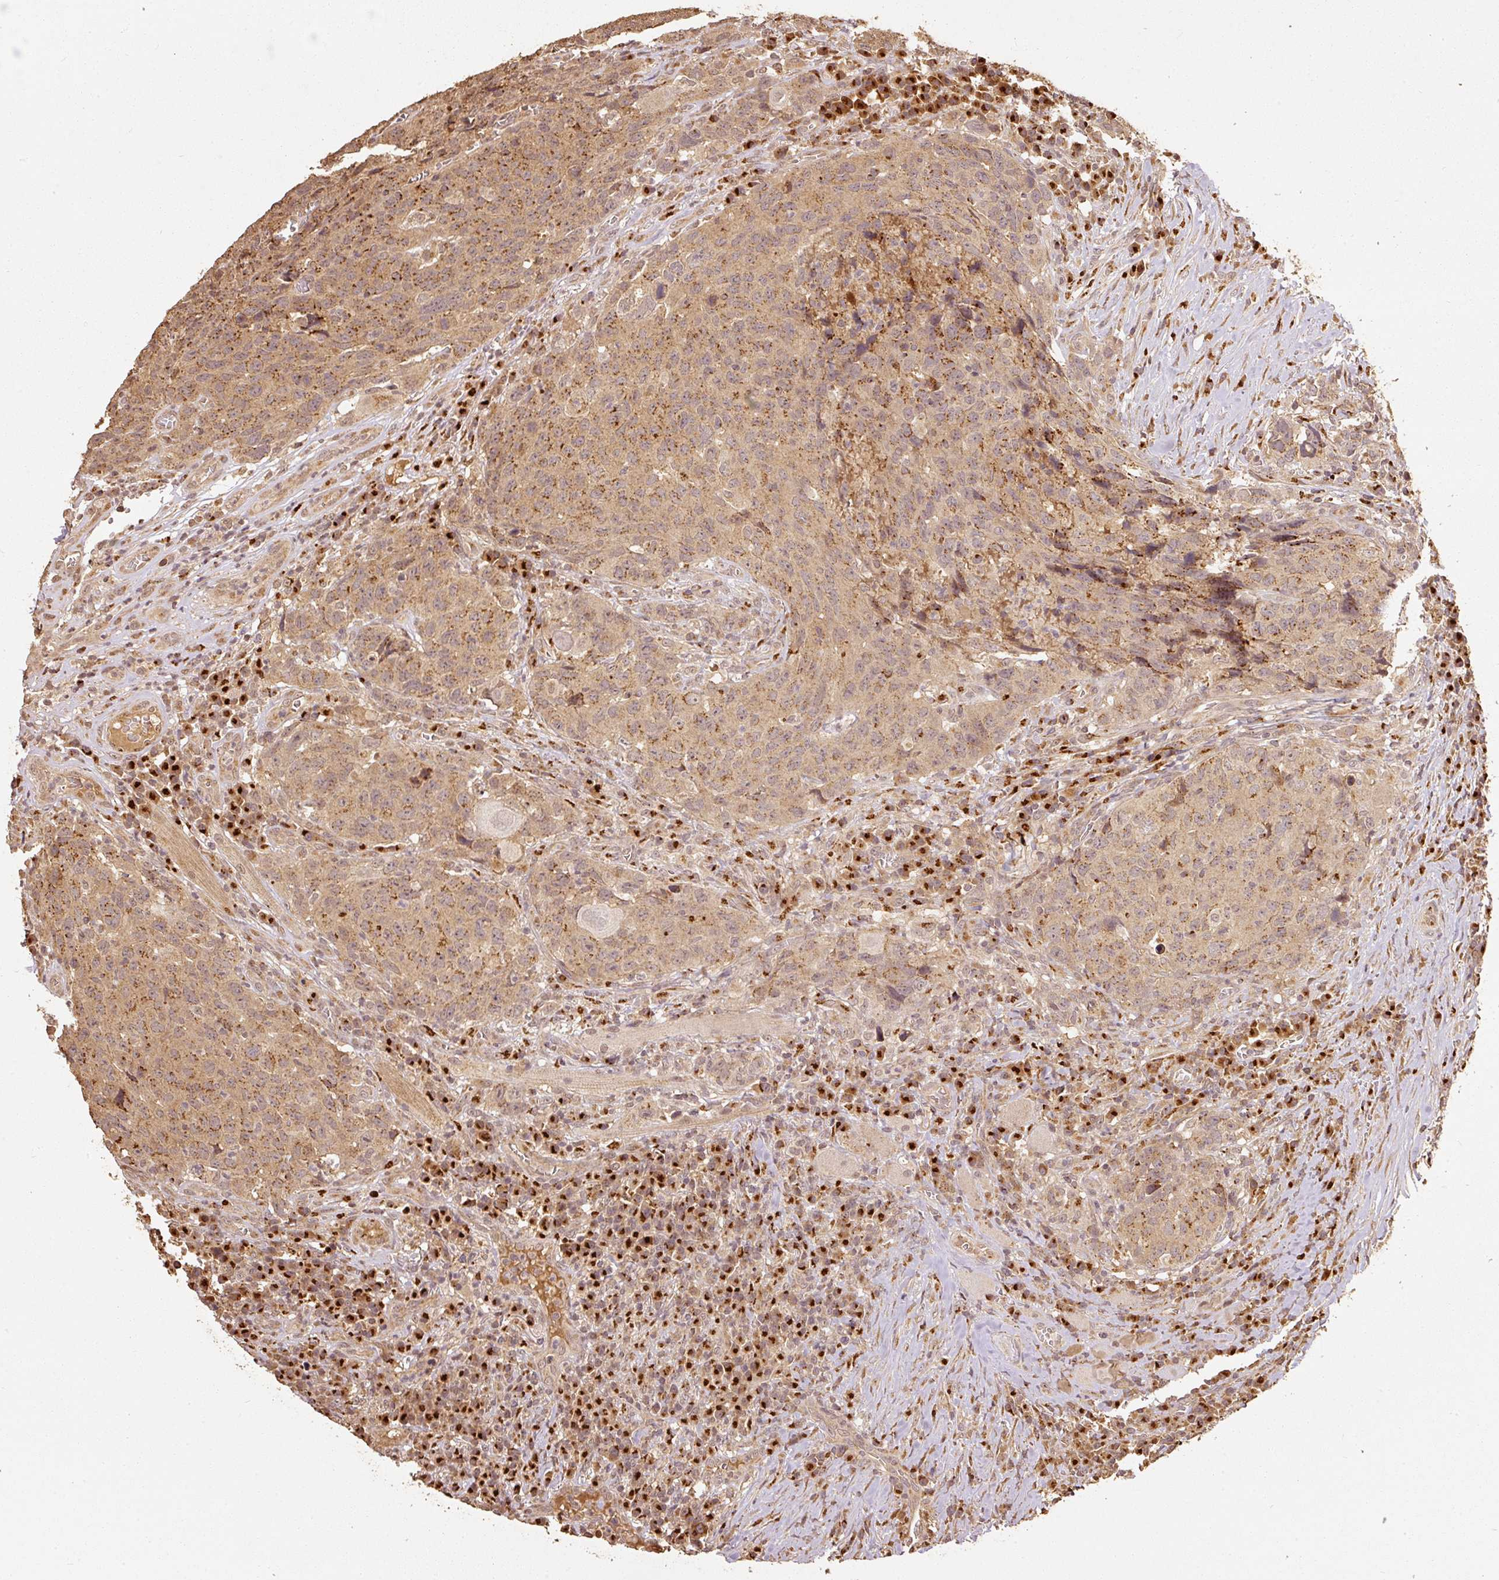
{"staining": {"intensity": "moderate", "quantity": ">75%", "location": "cytoplasmic/membranous"}, "tissue": "head and neck cancer", "cell_type": "Tumor cells", "image_type": "cancer", "snomed": [{"axis": "morphology", "description": "Squamous cell carcinoma, NOS"}, {"axis": "topography", "description": "Head-Neck"}], "caption": "Protein expression analysis of human head and neck cancer (squamous cell carcinoma) reveals moderate cytoplasmic/membranous positivity in about >75% of tumor cells.", "gene": "FUT8", "patient": {"sex": "male", "age": 66}}